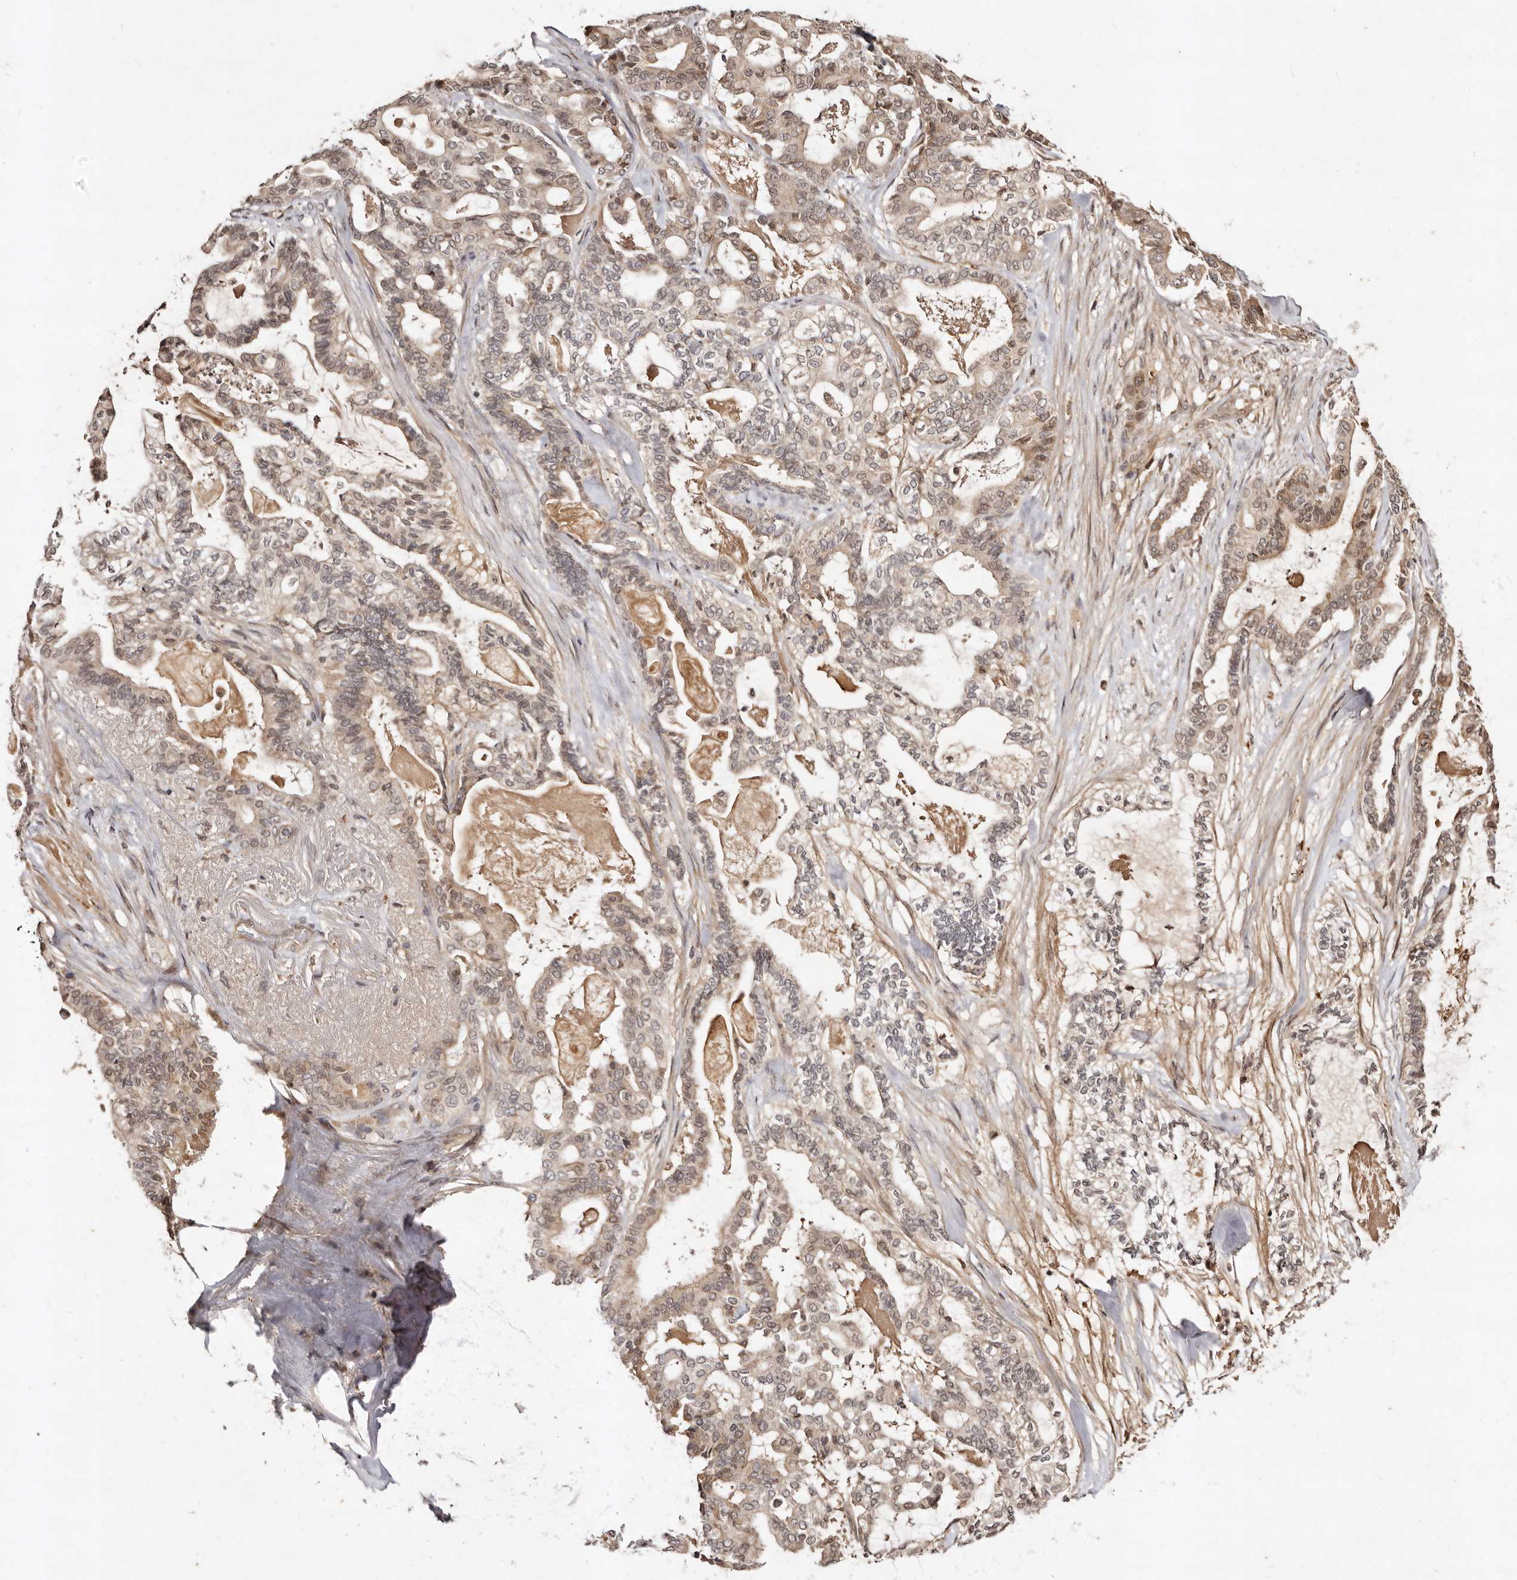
{"staining": {"intensity": "weak", "quantity": ">75%", "location": "cytoplasmic/membranous,nuclear"}, "tissue": "pancreatic cancer", "cell_type": "Tumor cells", "image_type": "cancer", "snomed": [{"axis": "morphology", "description": "Adenocarcinoma, NOS"}, {"axis": "topography", "description": "Pancreas"}], "caption": "Brown immunohistochemical staining in human pancreatic cancer shows weak cytoplasmic/membranous and nuclear staining in about >75% of tumor cells. The protein is stained brown, and the nuclei are stained in blue (DAB IHC with brightfield microscopy, high magnification).", "gene": "LCORL", "patient": {"sex": "male", "age": 63}}